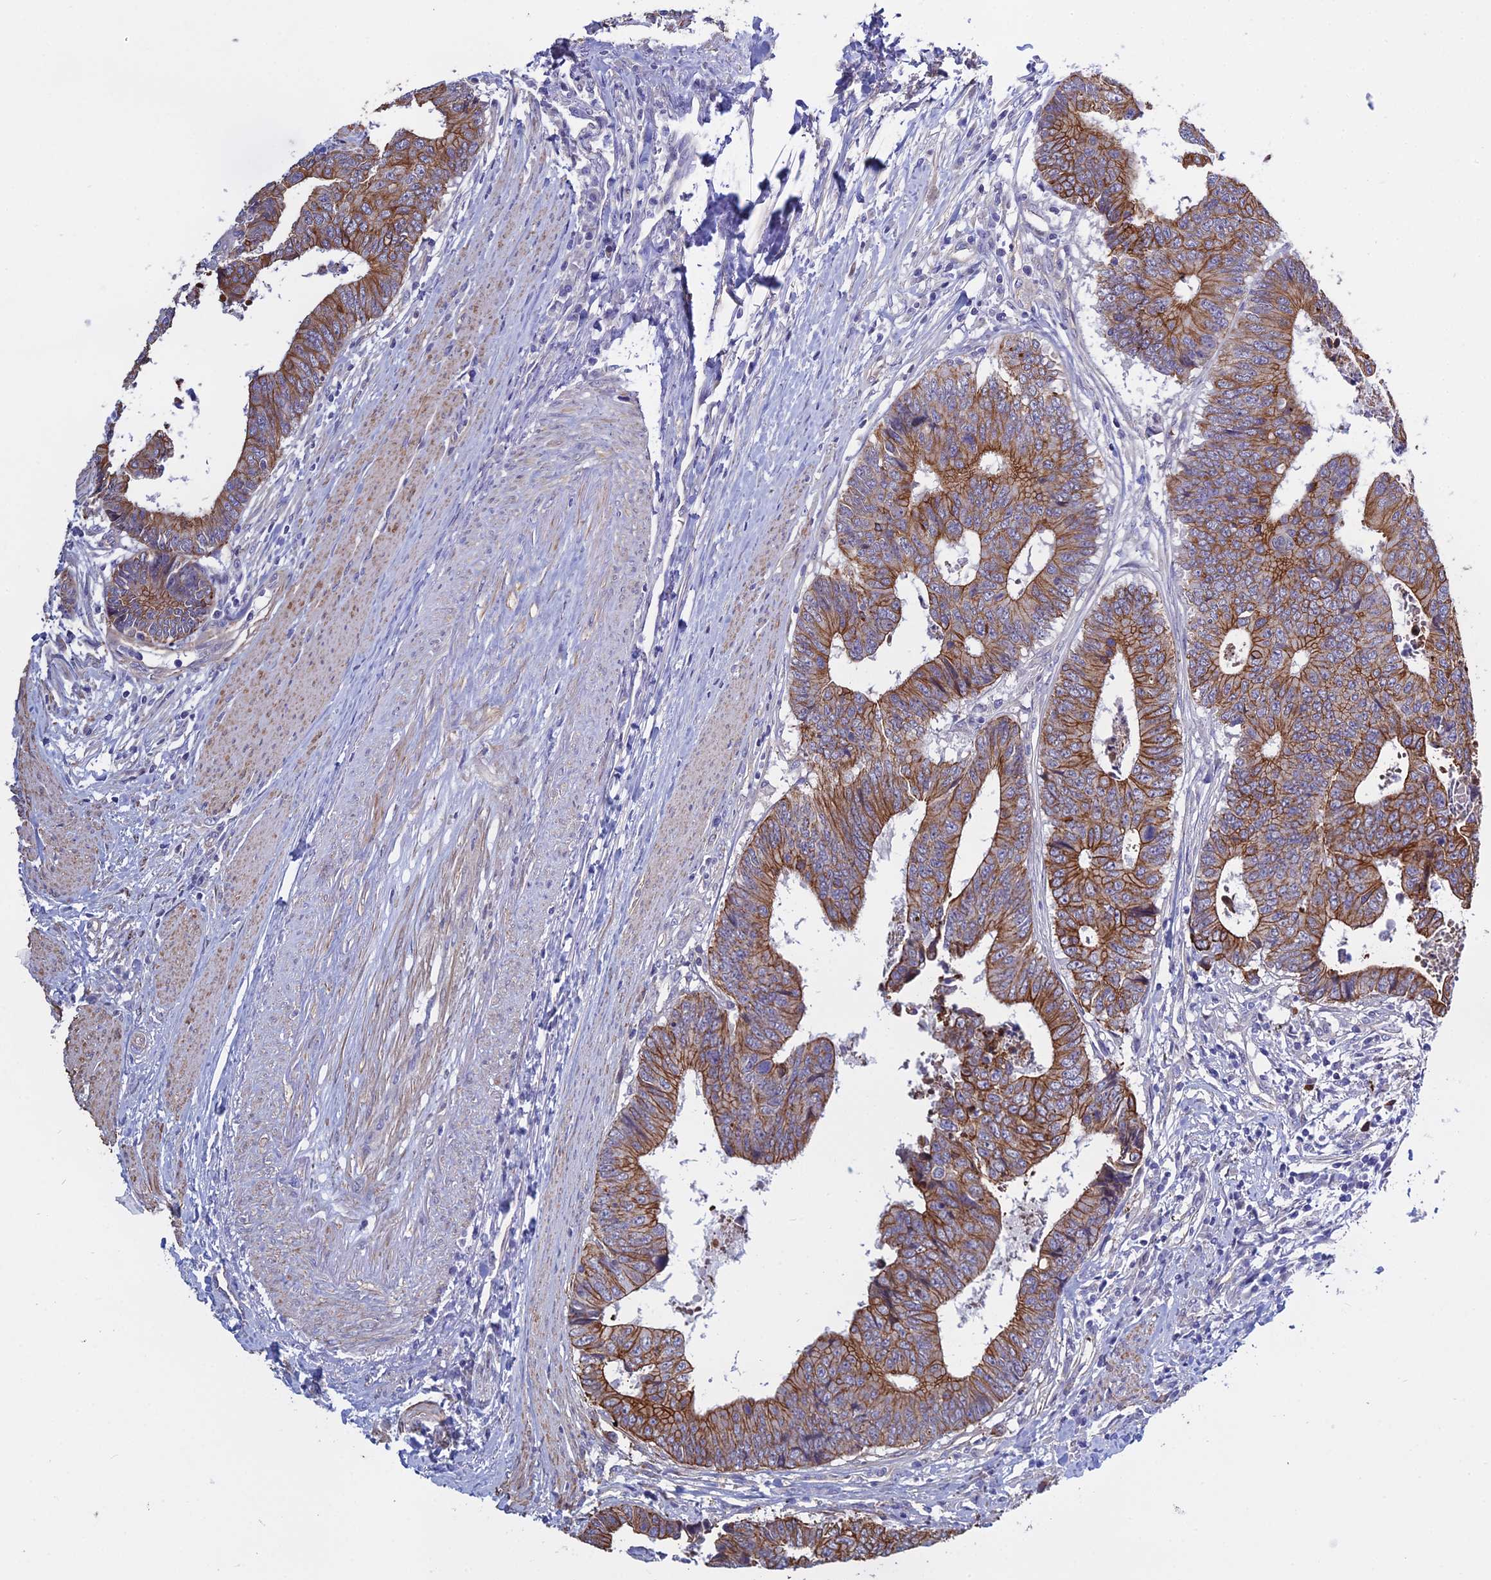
{"staining": {"intensity": "moderate", "quantity": ">75%", "location": "cytoplasmic/membranous"}, "tissue": "colorectal cancer", "cell_type": "Tumor cells", "image_type": "cancer", "snomed": [{"axis": "morphology", "description": "Adenocarcinoma, NOS"}, {"axis": "topography", "description": "Rectum"}], "caption": "Immunohistochemical staining of human colorectal cancer (adenocarcinoma) displays moderate cytoplasmic/membranous protein staining in approximately >75% of tumor cells. Ihc stains the protein of interest in brown and the nuclei are stained blue.", "gene": "LZTS2", "patient": {"sex": "male", "age": 84}}